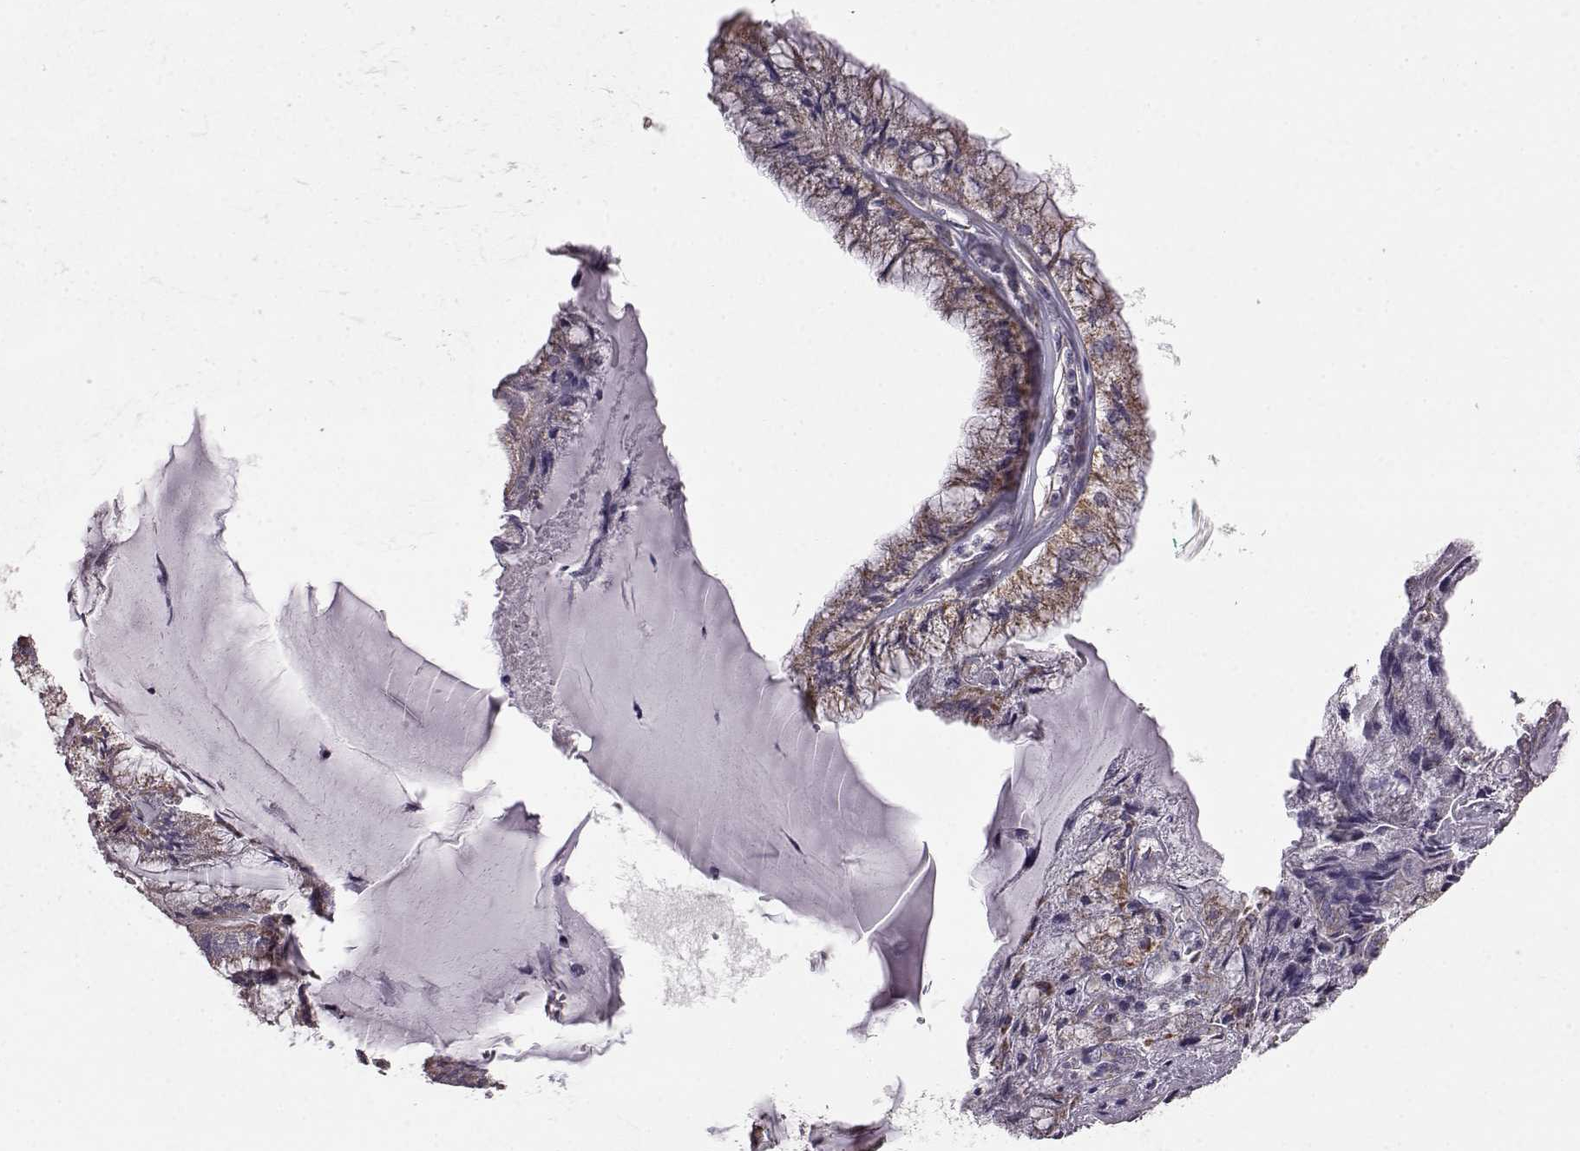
{"staining": {"intensity": "moderate", "quantity": ">75%", "location": "cytoplasmic/membranous"}, "tissue": "endometrial cancer", "cell_type": "Tumor cells", "image_type": "cancer", "snomed": [{"axis": "morphology", "description": "Carcinoma, NOS"}, {"axis": "topography", "description": "Endometrium"}], "caption": "Endometrial carcinoma stained with immunohistochemistry (IHC) reveals moderate cytoplasmic/membranous staining in approximately >75% of tumor cells. The protein of interest is shown in brown color, while the nuclei are stained blue.", "gene": "FAM8A1", "patient": {"sex": "female", "age": 62}}